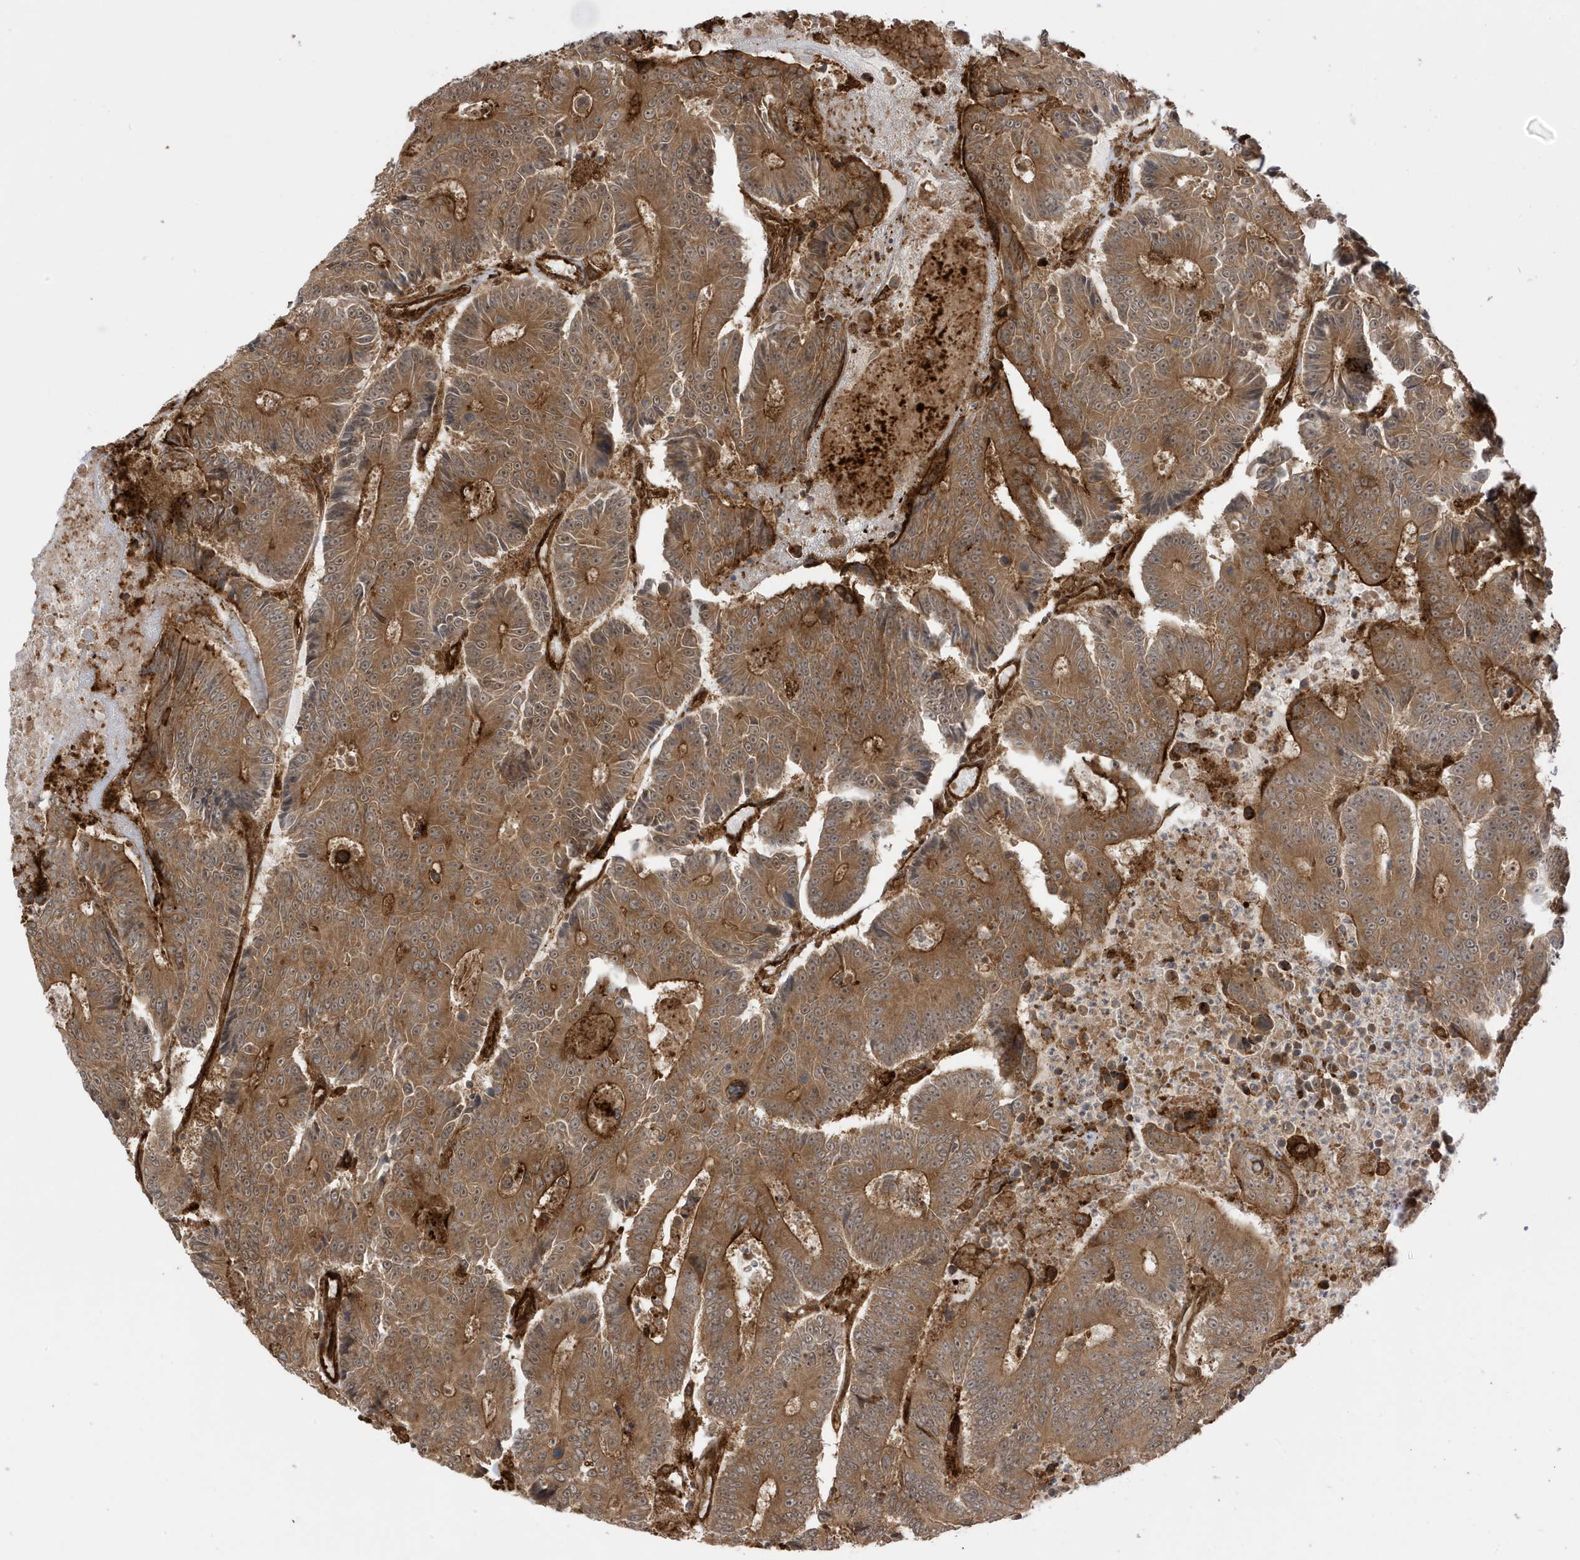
{"staining": {"intensity": "moderate", "quantity": ">75%", "location": "cytoplasmic/membranous"}, "tissue": "colorectal cancer", "cell_type": "Tumor cells", "image_type": "cancer", "snomed": [{"axis": "morphology", "description": "Adenocarcinoma, NOS"}, {"axis": "topography", "description": "Colon"}], "caption": "Immunohistochemistry (IHC) of human colorectal cancer displays medium levels of moderate cytoplasmic/membranous staining in approximately >75% of tumor cells. The protein is stained brown, and the nuclei are stained in blue (DAB IHC with brightfield microscopy, high magnification).", "gene": "CDC42EP3", "patient": {"sex": "male", "age": 83}}